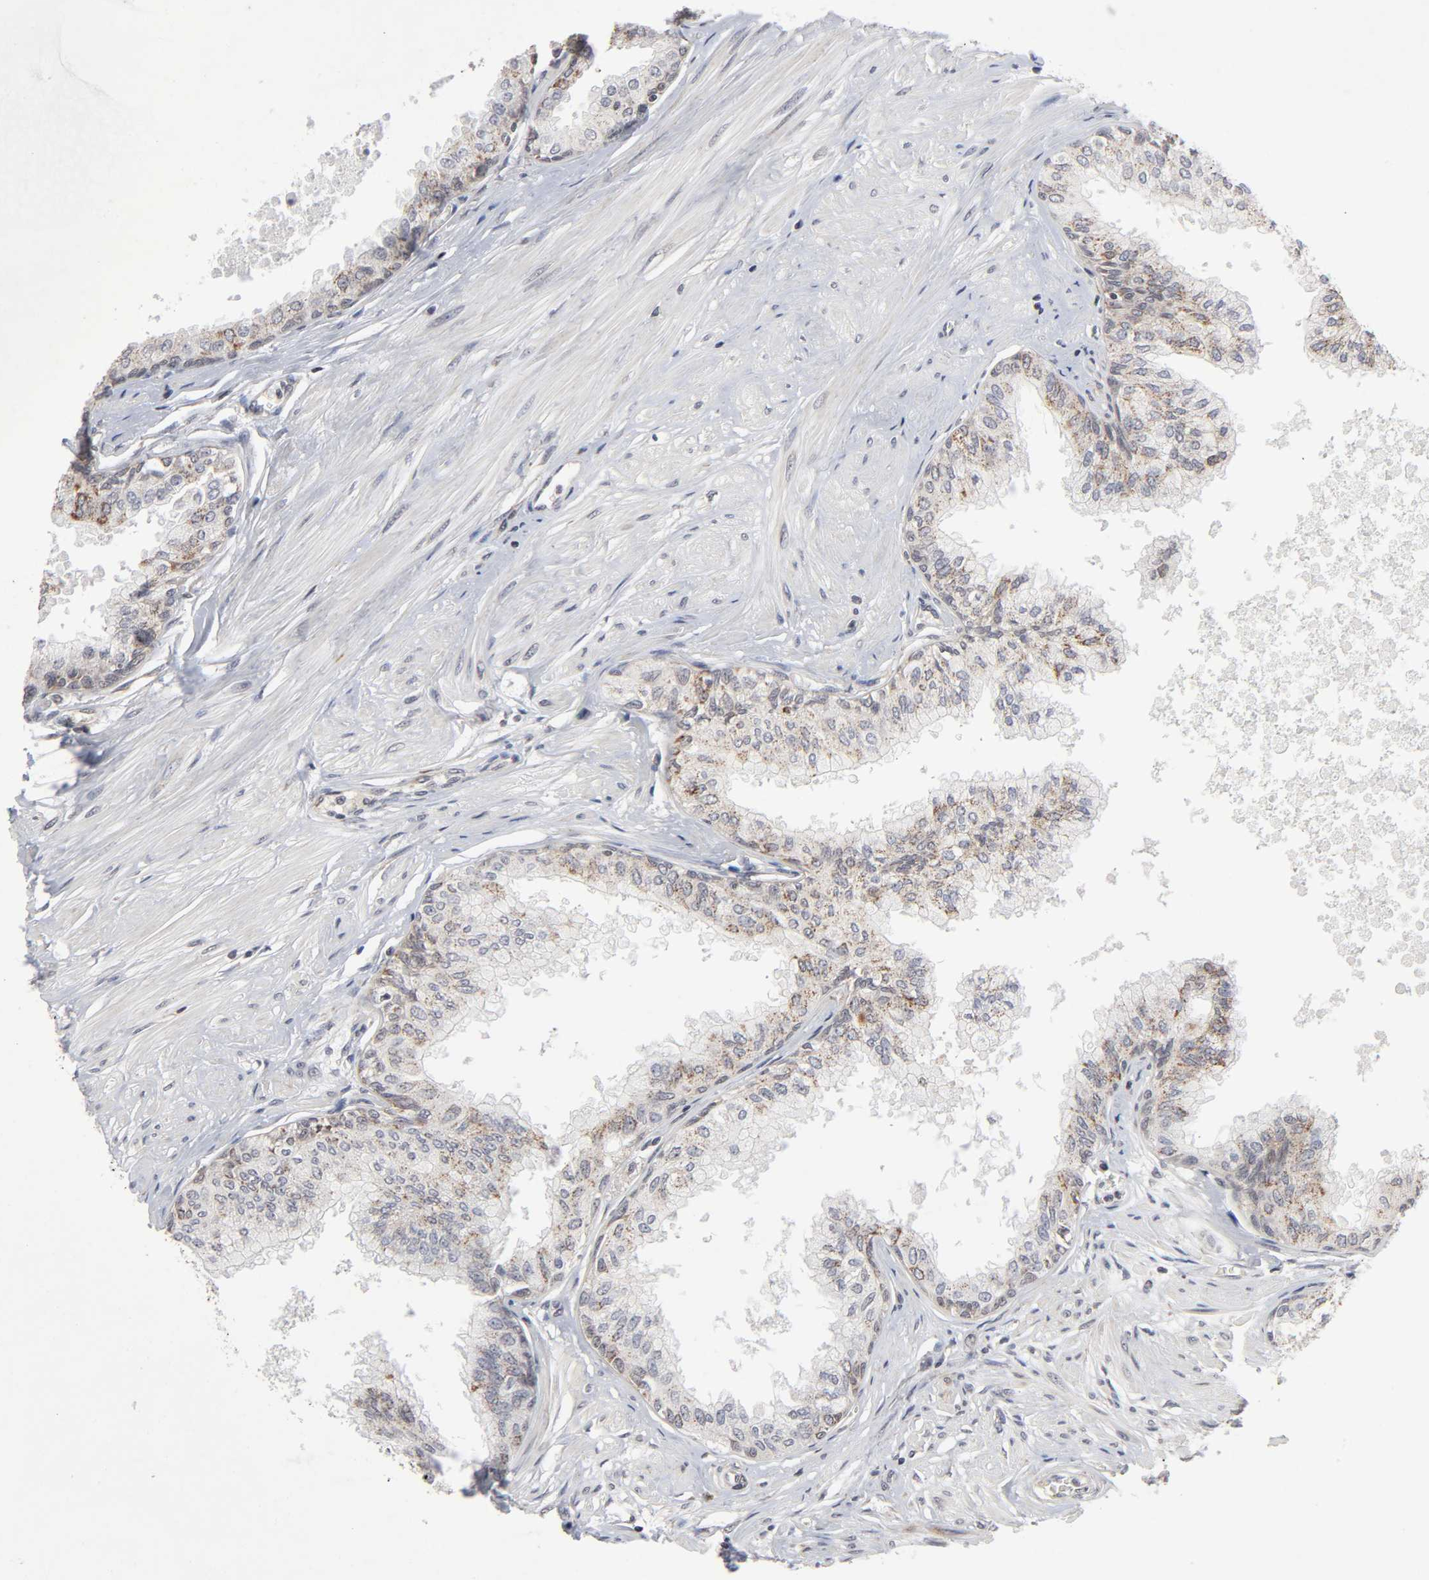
{"staining": {"intensity": "moderate", "quantity": ">75%", "location": "cytoplasmic/membranous"}, "tissue": "prostate", "cell_type": "Glandular cells", "image_type": "normal", "snomed": [{"axis": "morphology", "description": "Normal tissue, NOS"}, {"axis": "topography", "description": "Prostate"}, {"axis": "topography", "description": "Seminal veicle"}], "caption": "Normal prostate demonstrates moderate cytoplasmic/membranous expression in approximately >75% of glandular cells, visualized by immunohistochemistry.", "gene": "AUH", "patient": {"sex": "male", "age": 60}}